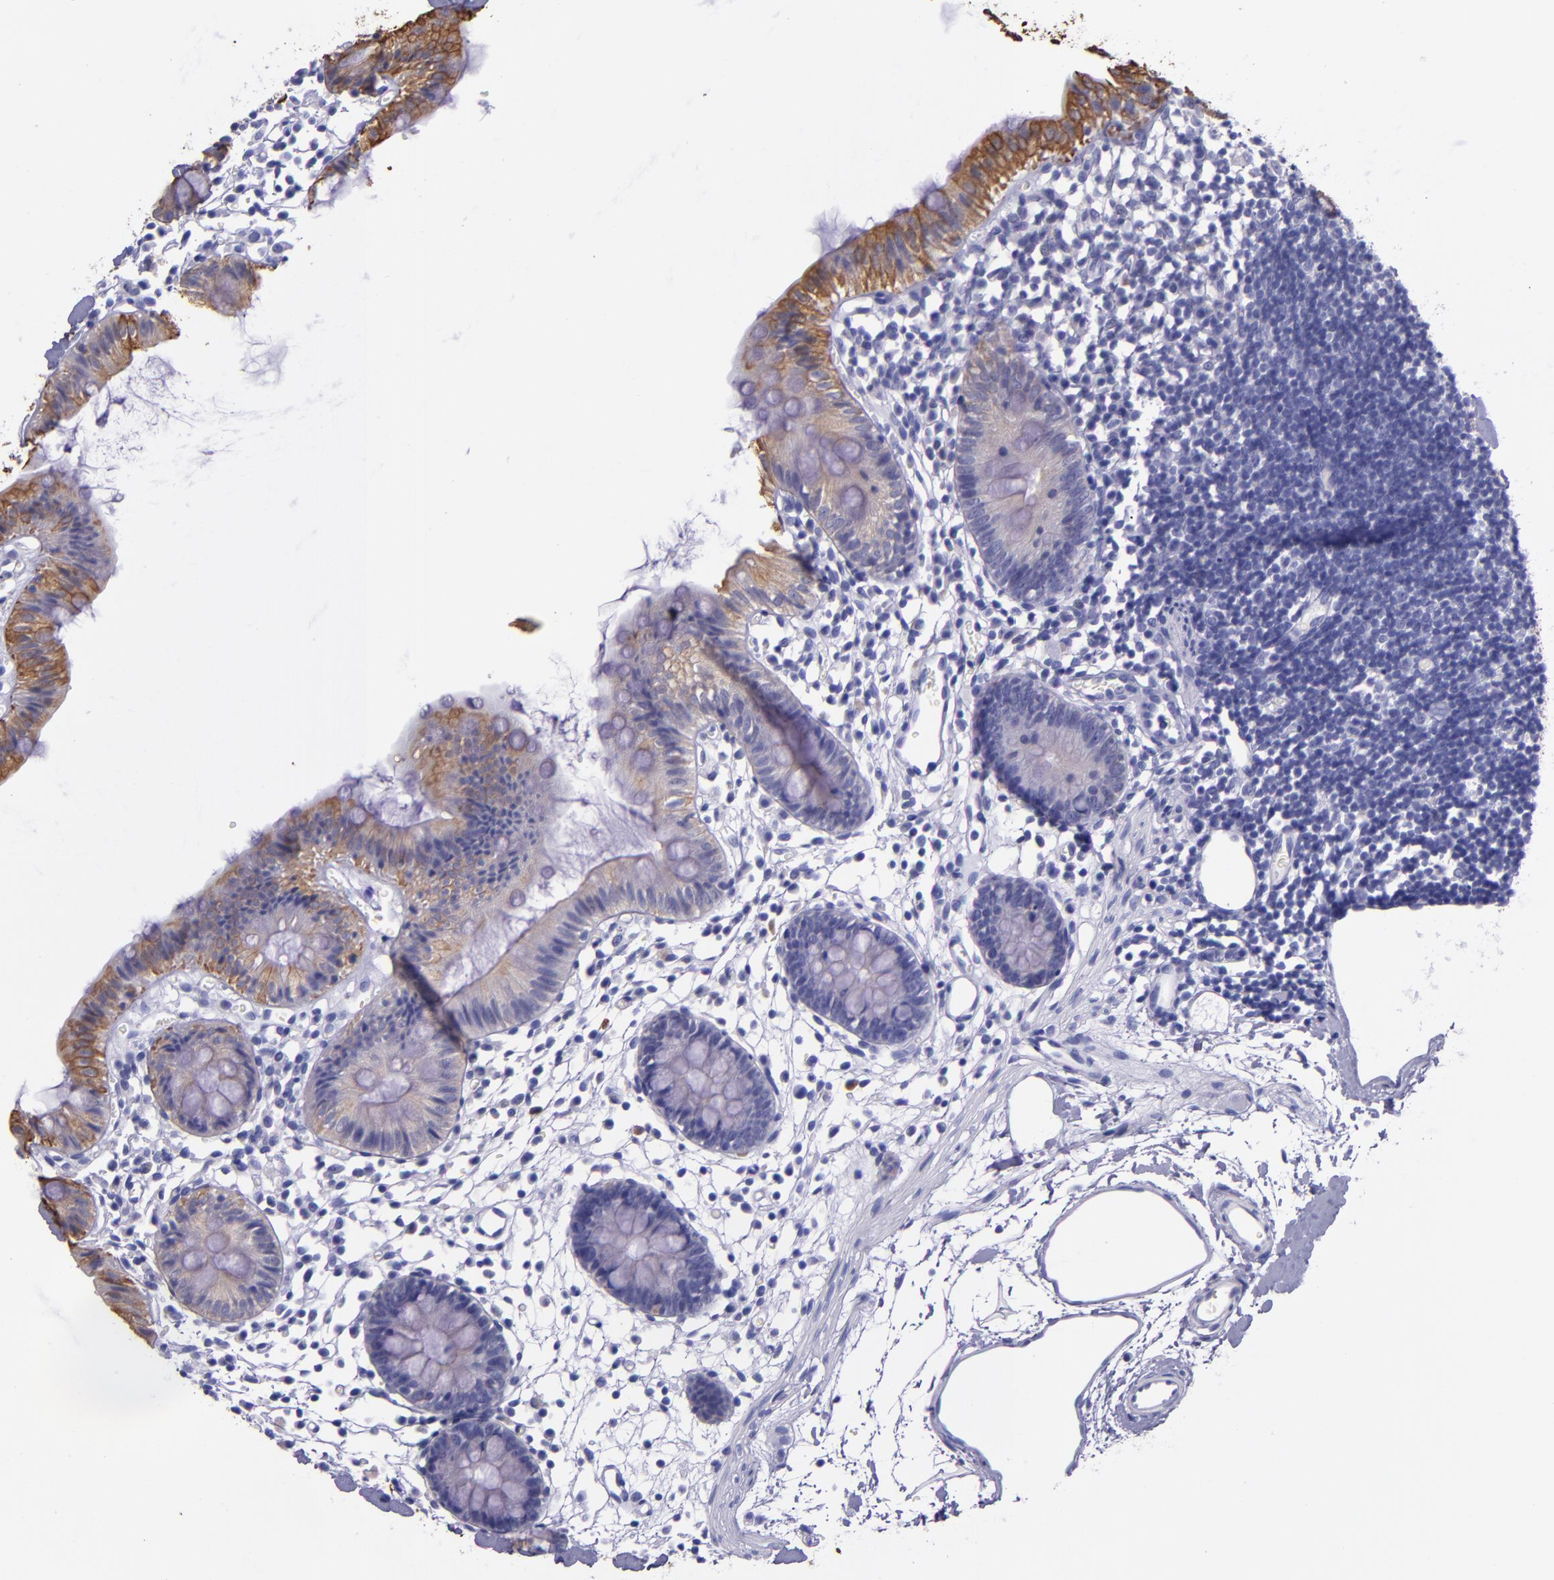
{"staining": {"intensity": "negative", "quantity": "none", "location": "none"}, "tissue": "colon", "cell_type": "Endothelial cells", "image_type": "normal", "snomed": [{"axis": "morphology", "description": "Normal tissue, NOS"}, {"axis": "topography", "description": "Colon"}], "caption": "Immunohistochemistry of benign human colon demonstrates no positivity in endothelial cells.", "gene": "KRT4", "patient": {"sex": "male", "age": 14}}